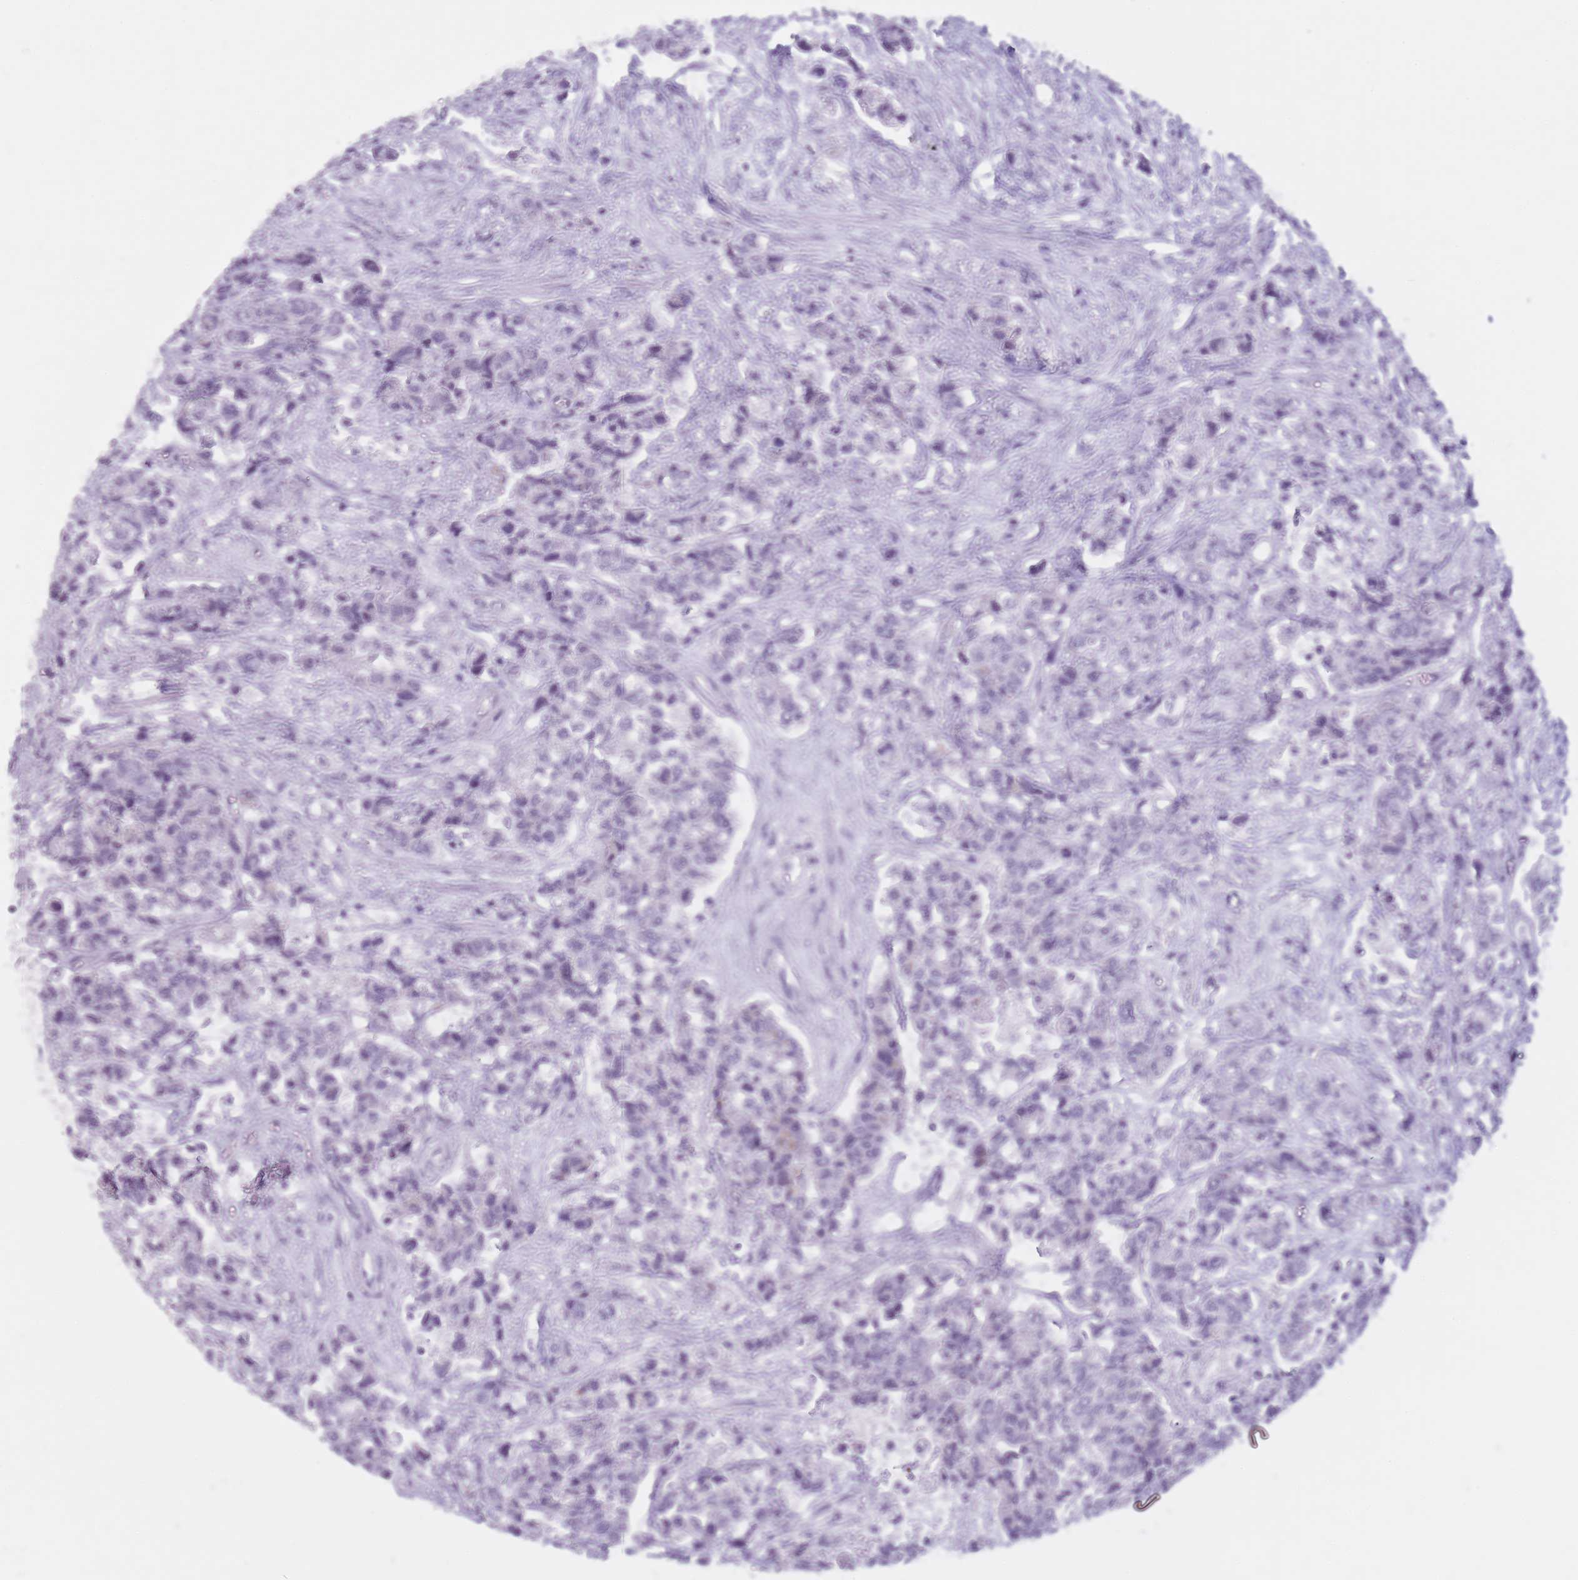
{"staining": {"intensity": "negative", "quantity": "none", "location": "none"}, "tissue": "urothelial cancer", "cell_type": "Tumor cells", "image_type": "cancer", "snomed": [{"axis": "morphology", "description": "Urothelial carcinoma, High grade"}, {"axis": "topography", "description": "Urinary bladder"}], "caption": "Photomicrograph shows no protein positivity in tumor cells of urothelial cancer tissue.", "gene": "GOLGA6D", "patient": {"sex": "female", "age": 78}}